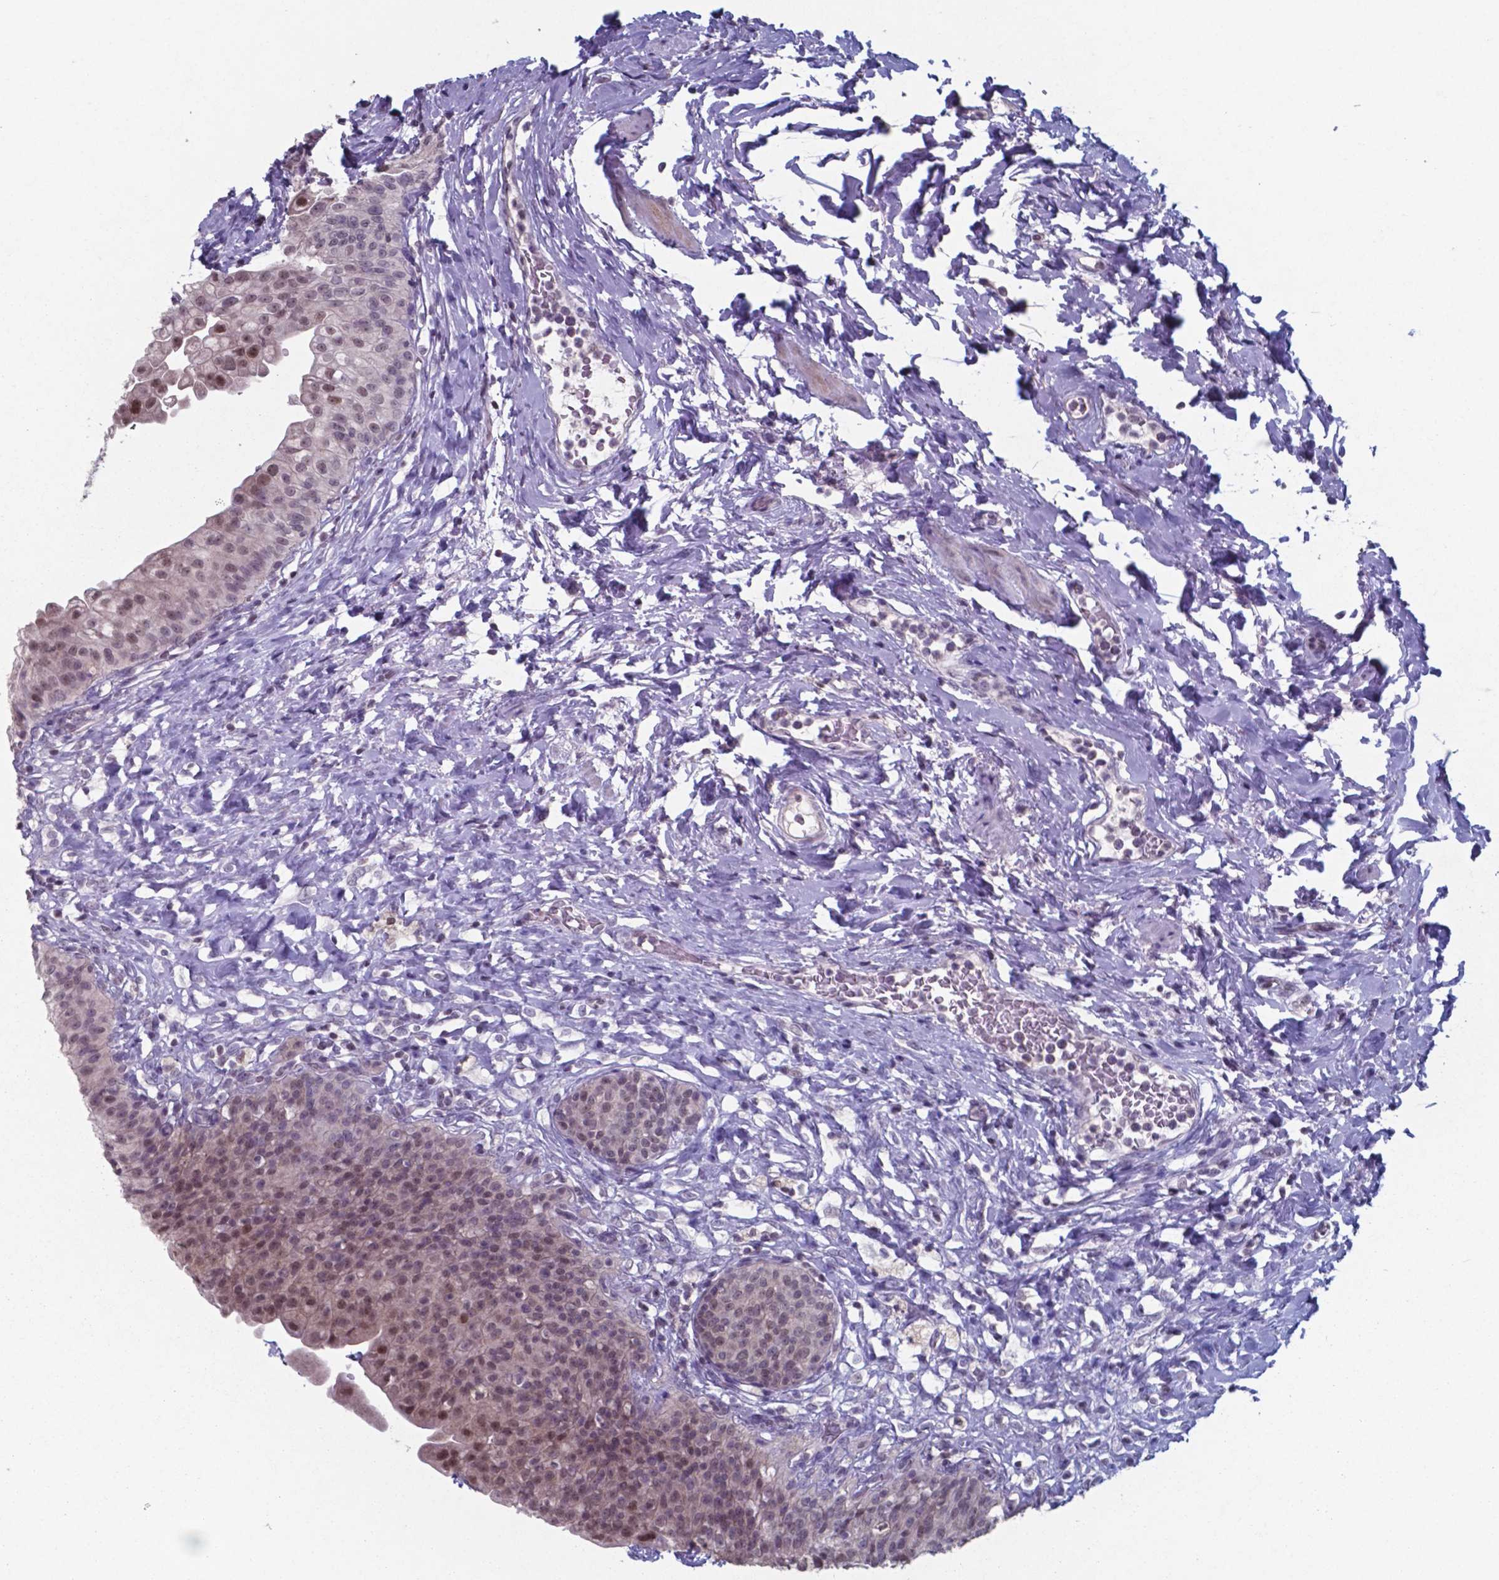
{"staining": {"intensity": "weak", "quantity": "25%-75%", "location": "nuclear"}, "tissue": "urinary bladder", "cell_type": "Urothelial cells", "image_type": "normal", "snomed": [{"axis": "morphology", "description": "Normal tissue, NOS"}, {"axis": "topography", "description": "Urinary bladder"}], "caption": "Brown immunohistochemical staining in unremarkable human urinary bladder reveals weak nuclear staining in about 25%-75% of urothelial cells. The staining is performed using DAB (3,3'-diaminobenzidine) brown chromogen to label protein expression. The nuclei are counter-stained blue using hematoxylin.", "gene": "TDP2", "patient": {"sex": "male", "age": 76}}